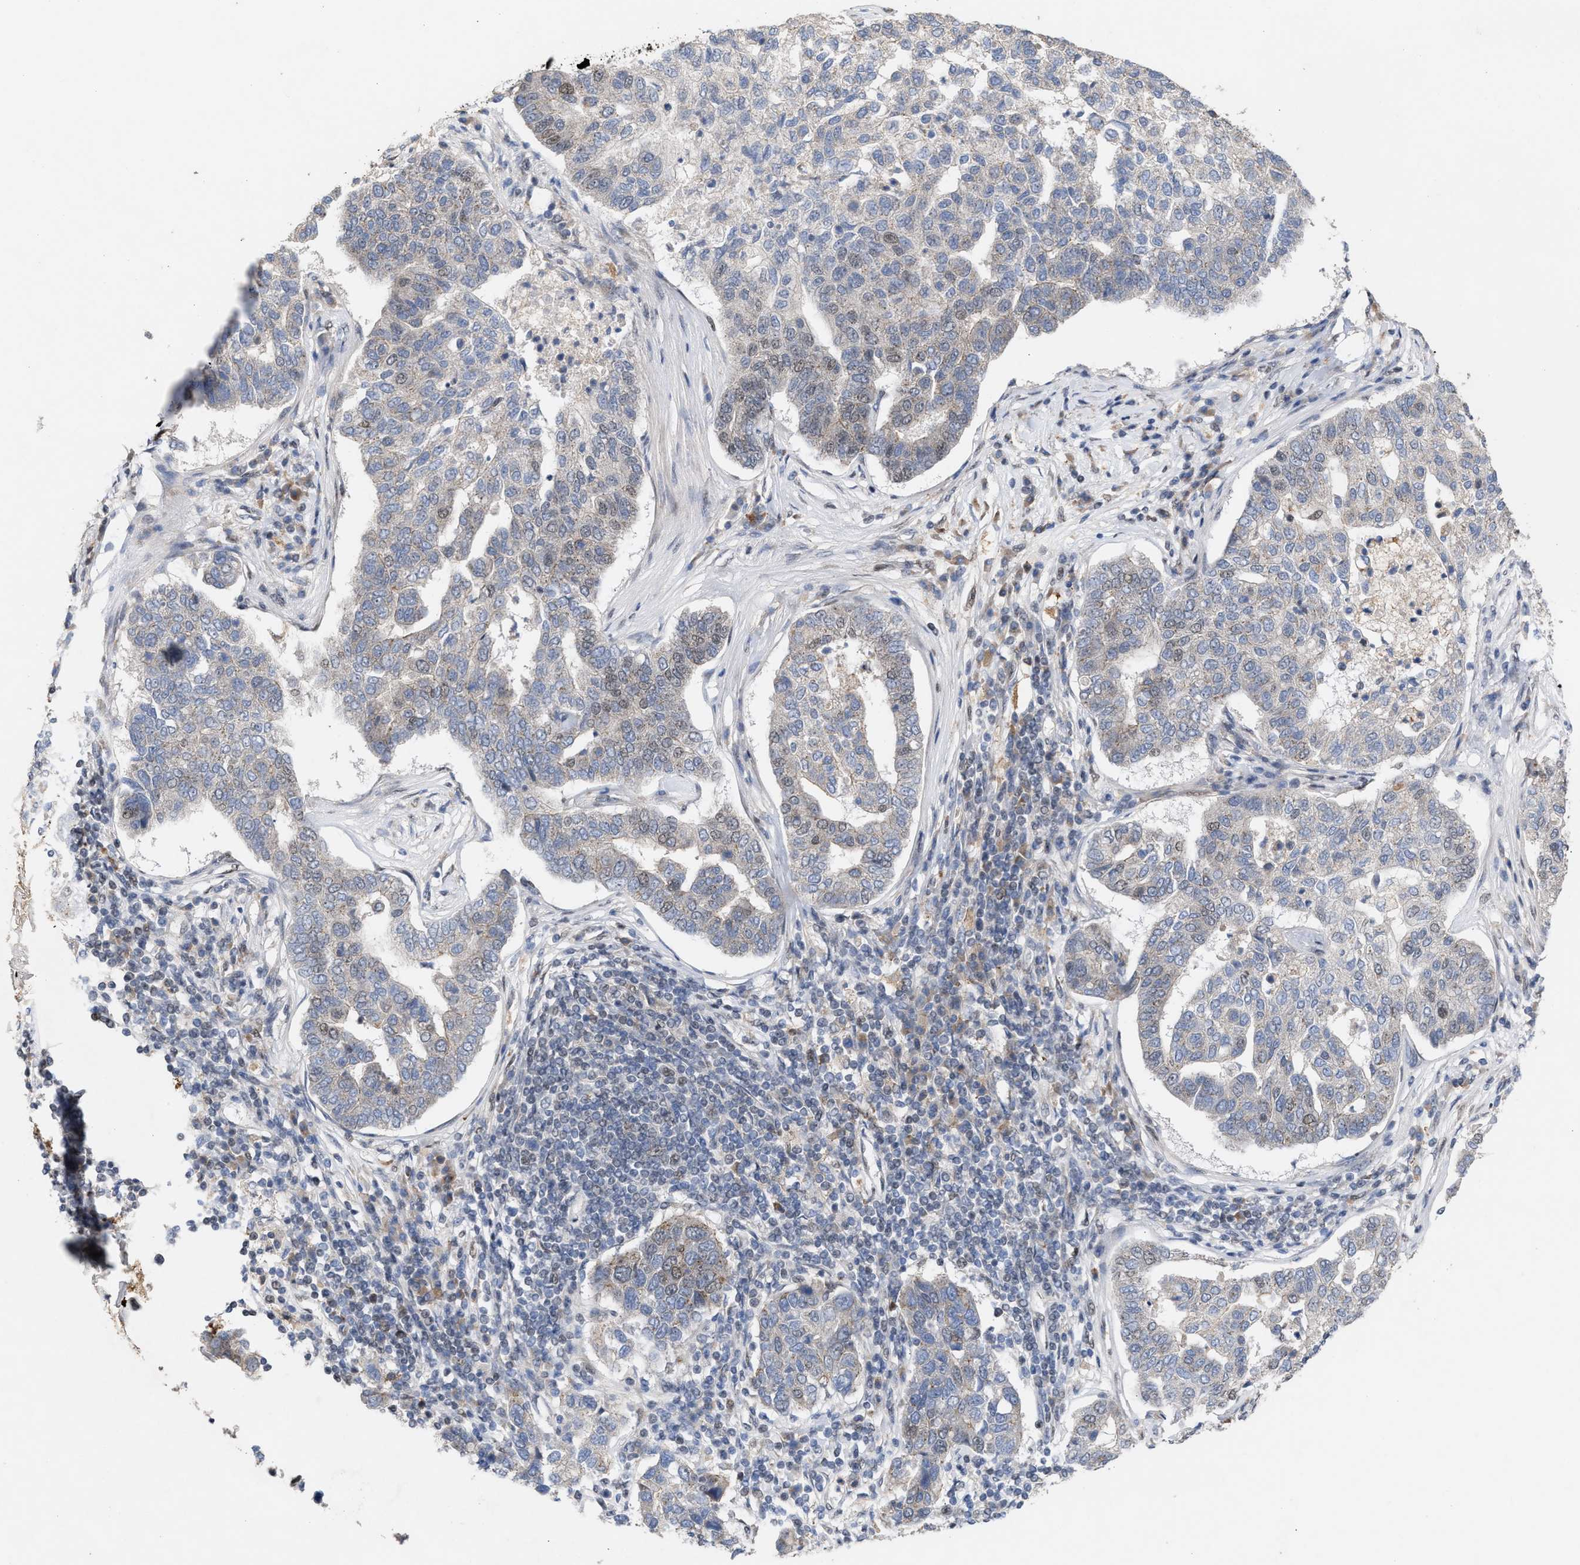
{"staining": {"intensity": "weak", "quantity": "<25%", "location": "cytoplasmic/membranous"}, "tissue": "pancreatic cancer", "cell_type": "Tumor cells", "image_type": "cancer", "snomed": [{"axis": "morphology", "description": "Adenocarcinoma, NOS"}, {"axis": "topography", "description": "Pancreas"}], "caption": "Immunohistochemical staining of human pancreatic cancer demonstrates no significant staining in tumor cells.", "gene": "MKNK2", "patient": {"sex": "female", "age": 61}}